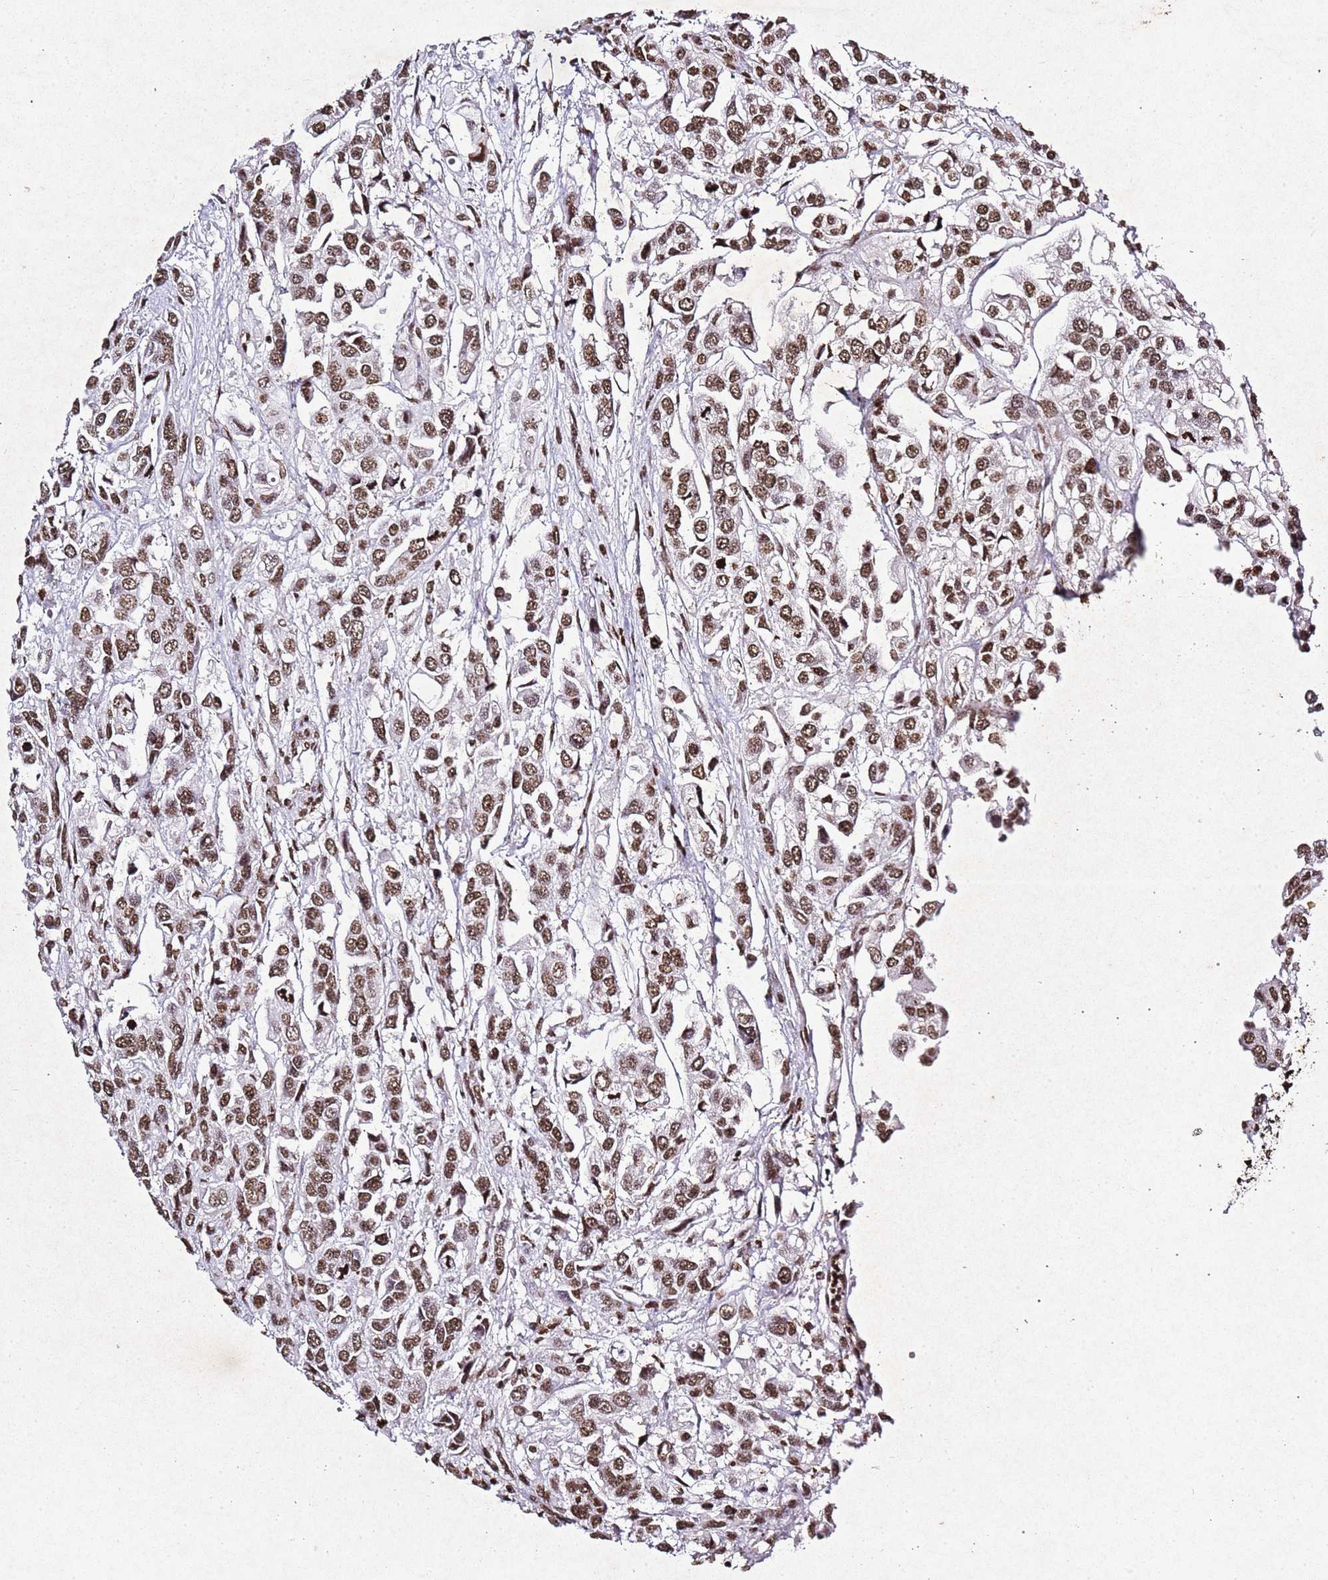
{"staining": {"intensity": "moderate", "quantity": ">75%", "location": "nuclear"}, "tissue": "urothelial cancer", "cell_type": "Tumor cells", "image_type": "cancer", "snomed": [{"axis": "morphology", "description": "Urothelial carcinoma, High grade"}, {"axis": "topography", "description": "Urinary bladder"}], "caption": "A photomicrograph of urothelial cancer stained for a protein reveals moderate nuclear brown staining in tumor cells.", "gene": "BMAL1", "patient": {"sex": "male", "age": 67}}